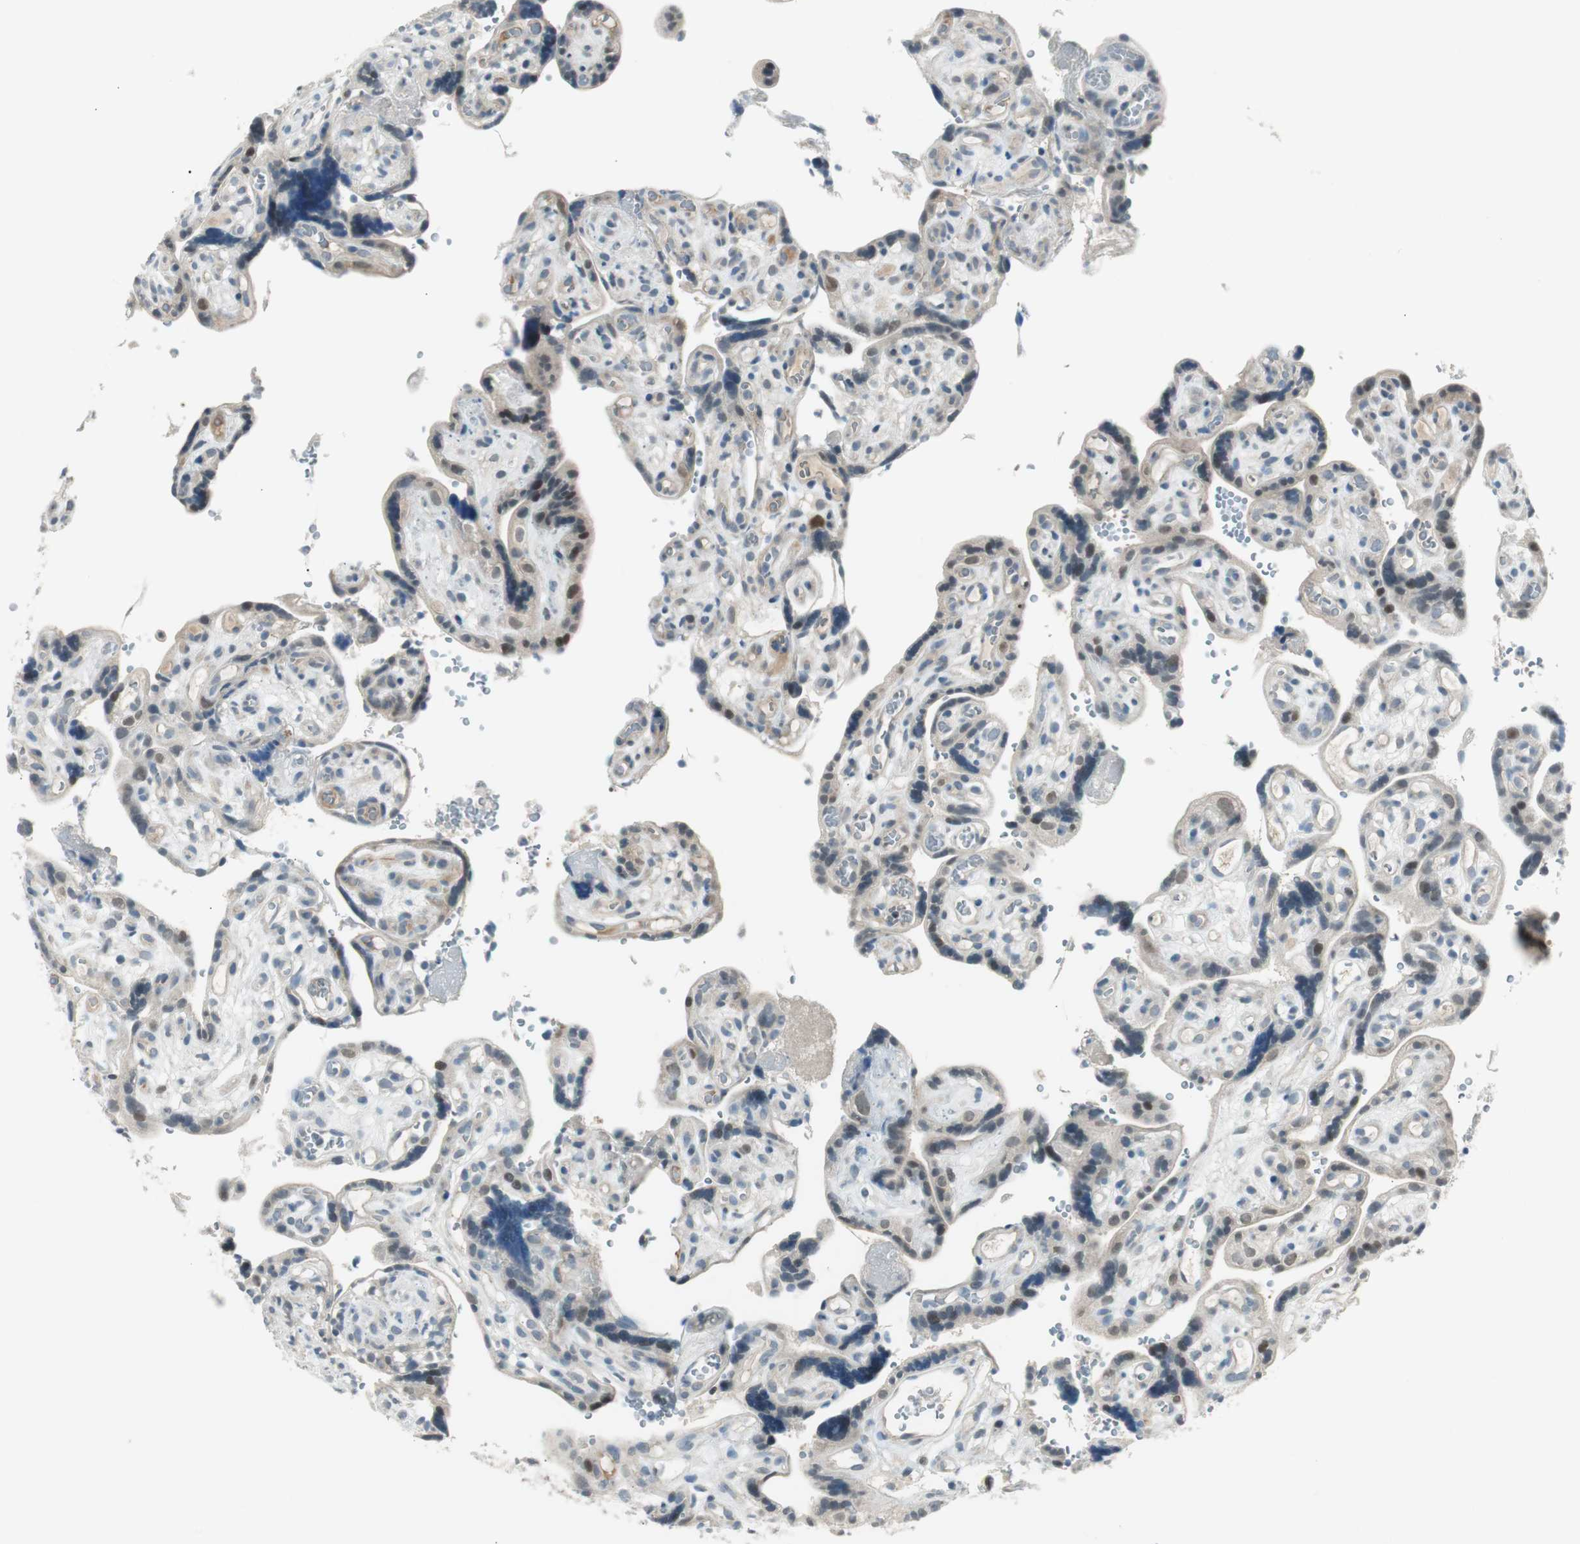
{"staining": {"intensity": "negative", "quantity": "none", "location": "none"}, "tissue": "placenta", "cell_type": "Decidual cells", "image_type": "normal", "snomed": [{"axis": "morphology", "description": "Normal tissue, NOS"}, {"axis": "topography", "description": "Placenta"}], "caption": "The image displays no staining of decidual cells in benign placenta. Nuclei are stained in blue.", "gene": "PCDHB15", "patient": {"sex": "female", "age": 30}}